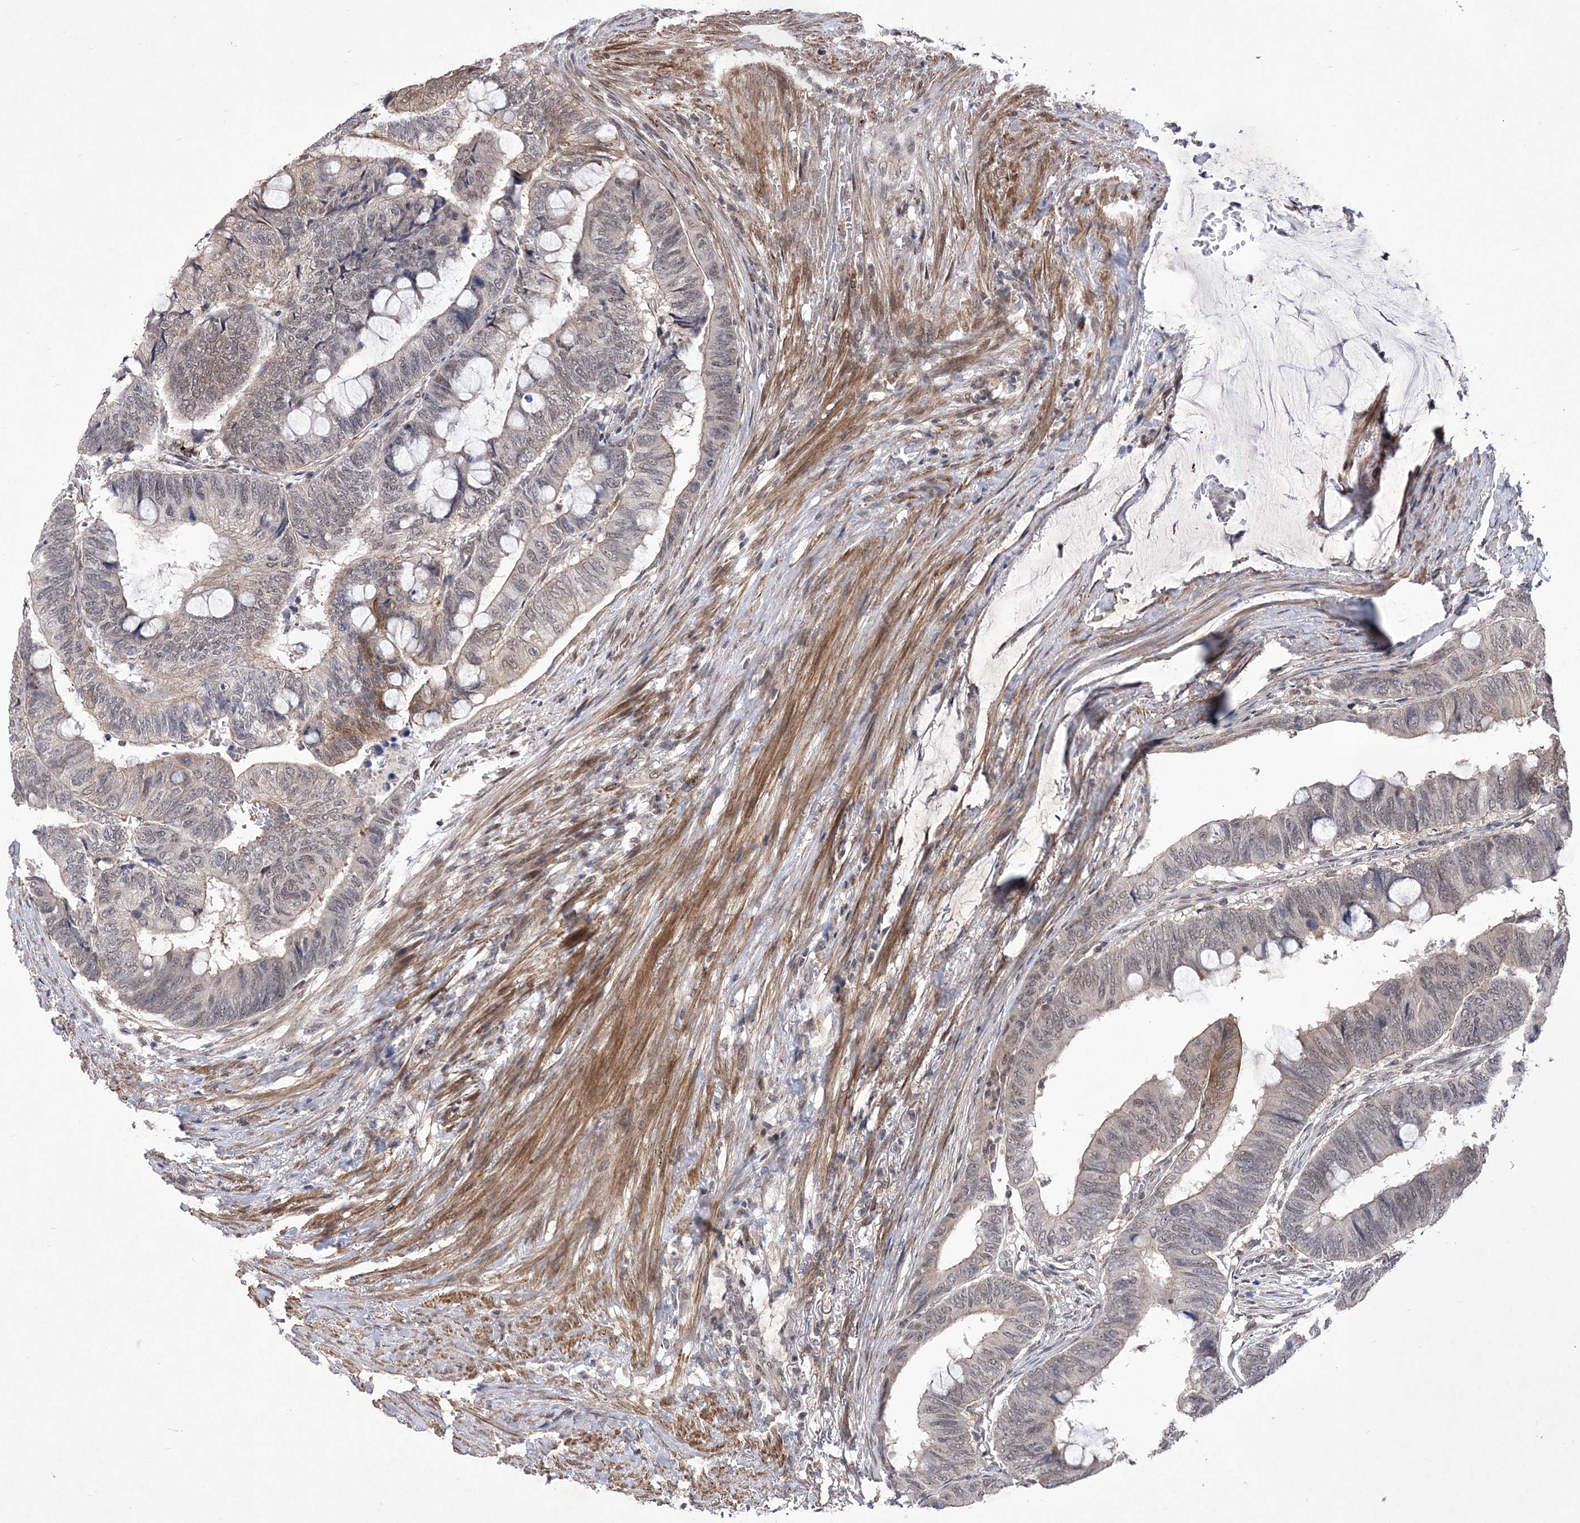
{"staining": {"intensity": "moderate", "quantity": "<25%", "location": "cytoplasmic/membranous,nuclear"}, "tissue": "colorectal cancer", "cell_type": "Tumor cells", "image_type": "cancer", "snomed": [{"axis": "morphology", "description": "Normal tissue, NOS"}, {"axis": "morphology", "description": "Adenocarcinoma, NOS"}, {"axis": "topography", "description": "Rectum"}, {"axis": "topography", "description": "Peripheral nerve tissue"}], "caption": "The micrograph displays a brown stain indicating the presence of a protein in the cytoplasmic/membranous and nuclear of tumor cells in colorectal adenocarcinoma.", "gene": "BOD1L1", "patient": {"sex": "male", "age": 92}}